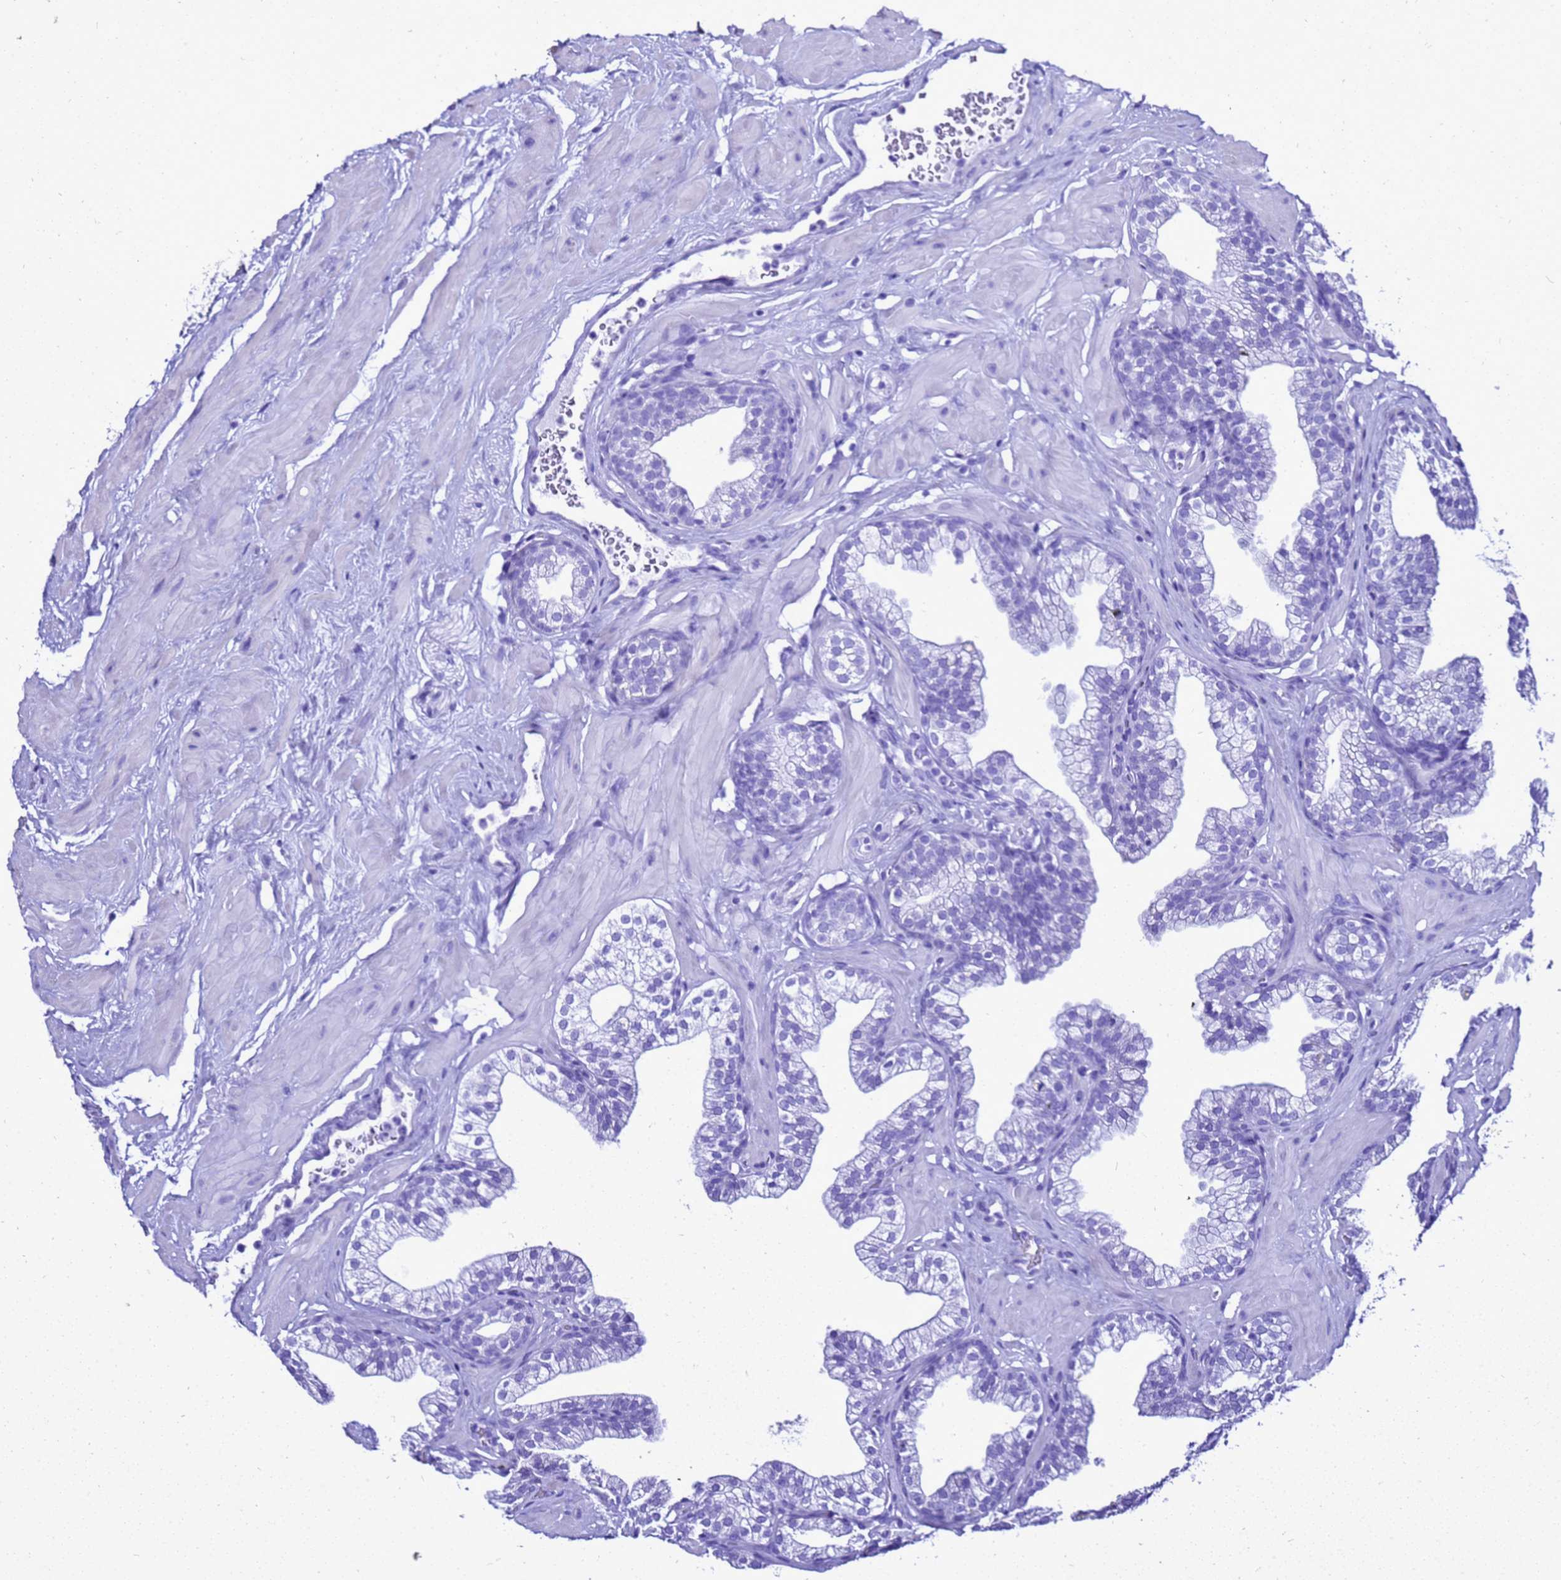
{"staining": {"intensity": "negative", "quantity": "none", "location": "none"}, "tissue": "prostate", "cell_type": "Glandular cells", "image_type": "normal", "snomed": [{"axis": "morphology", "description": "Normal tissue, NOS"}, {"axis": "morphology", "description": "Urothelial carcinoma, Low grade"}, {"axis": "topography", "description": "Urinary bladder"}, {"axis": "topography", "description": "Prostate"}], "caption": "Immunohistochemistry of unremarkable human prostate reveals no staining in glandular cells.", "gene": "LIPF", "patient": {"sex": "male", "age": 60}}